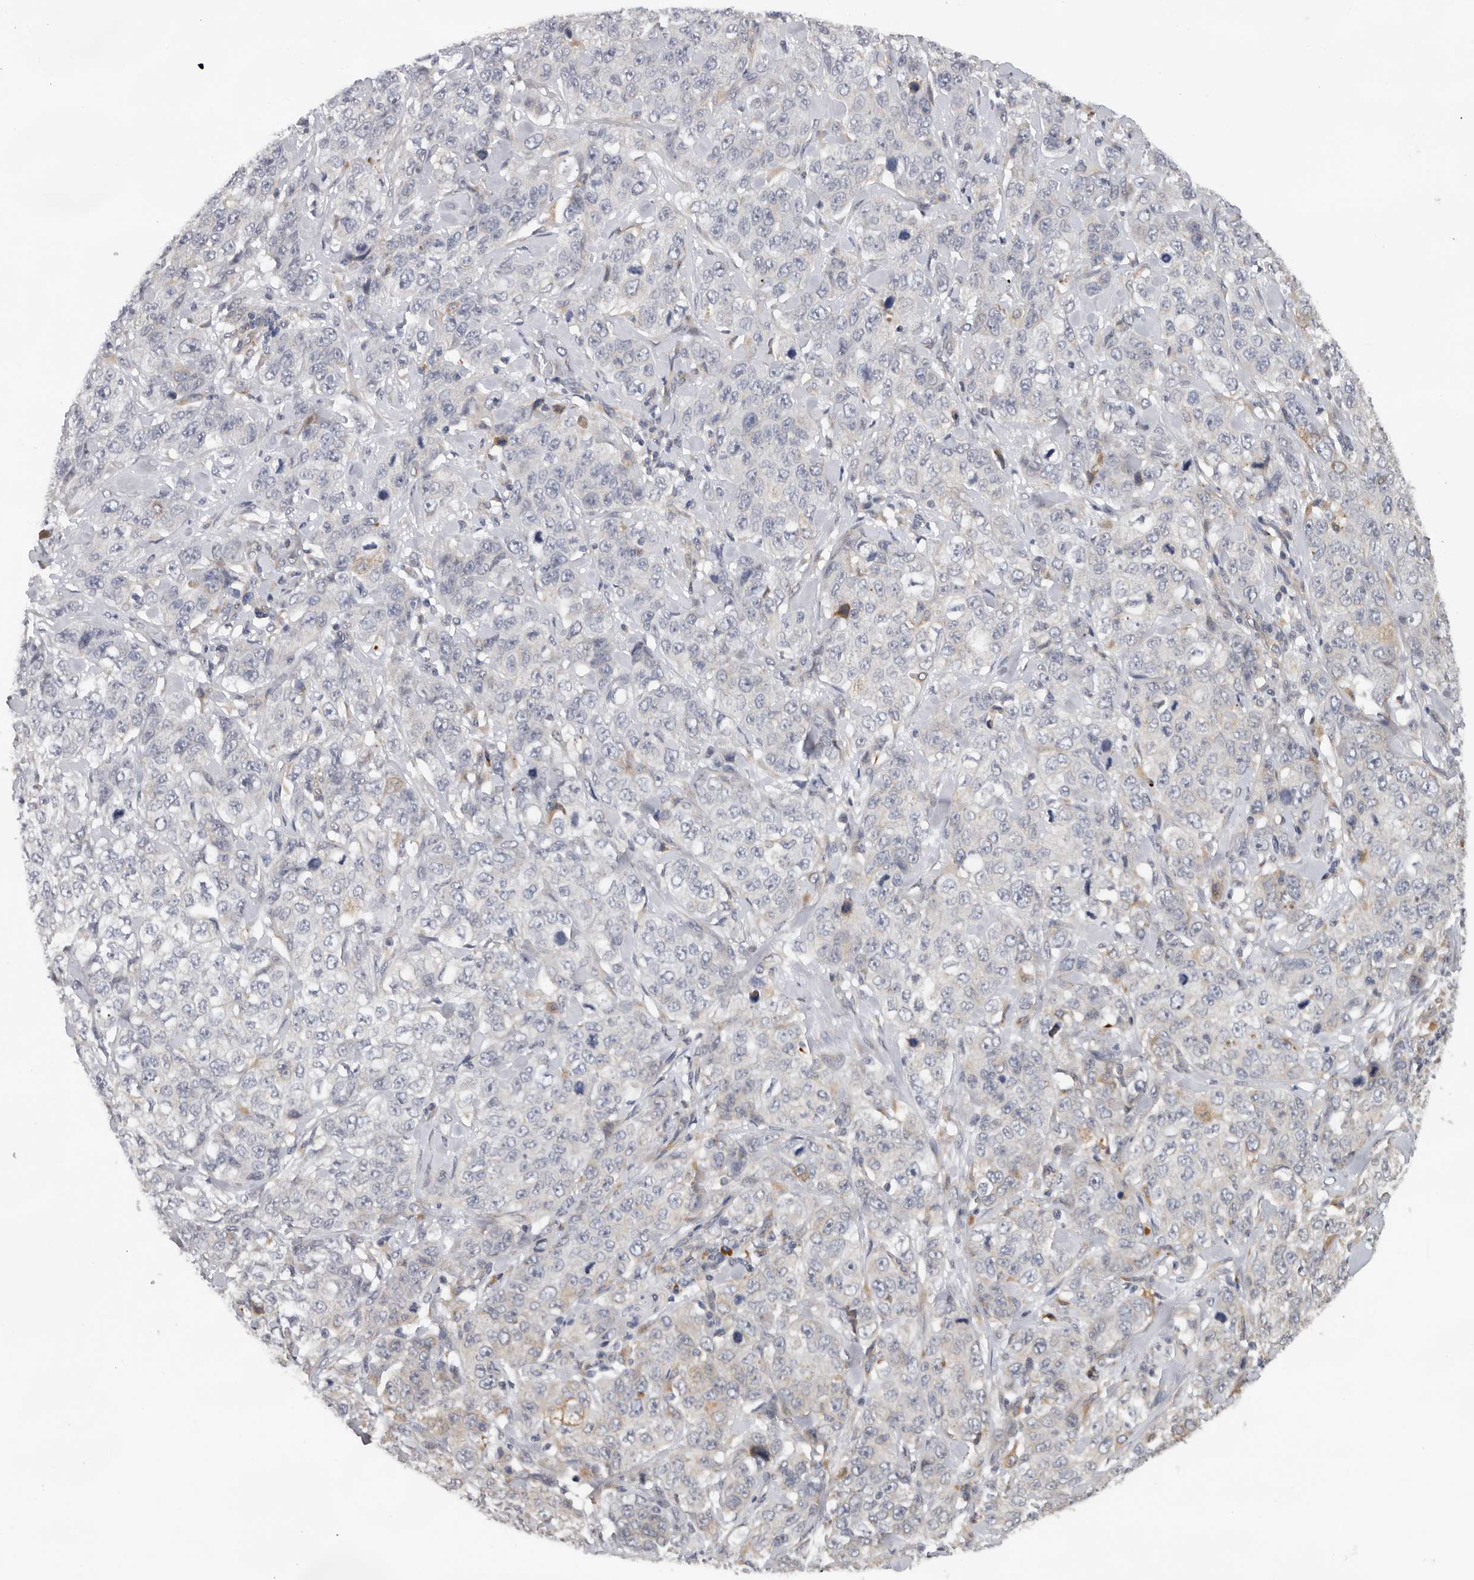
{"staining": {"intensity": "negative", "quantity": "none", "location": "none"}, "tissue": "stomach cancer", "cell_type": "Tumor cells", "image_type": "cancer", "snomed": [{"axis": "morphology", "description": "Adenocarcinoma, NOS"}, {"axis": "topography", "description": "Stomach"}], "caption": "Tumor cells show no significant protein expression in stomach cancer. Nuclei are stained in blue.", "gene": "RNF157", "patient": {"sex": "male", "age": 48}}